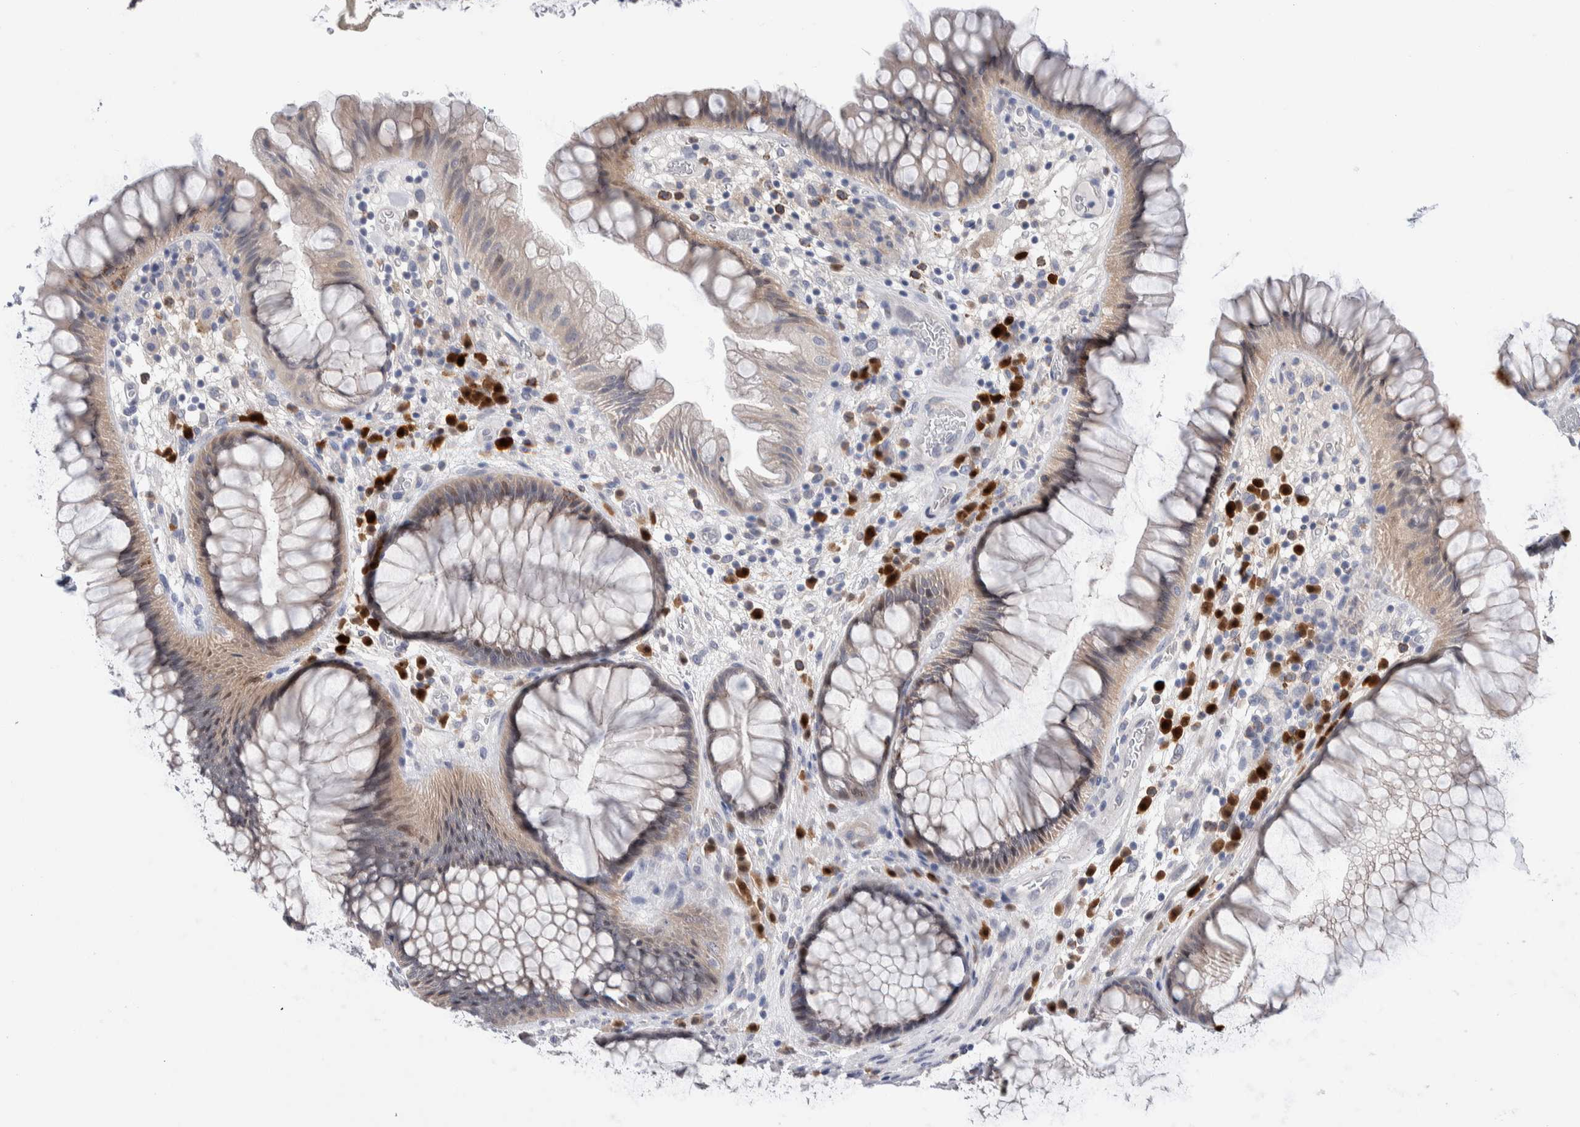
{"staining": {"intensity": "weak", "quantity": "25%-75%", "location": "cytoplasmic/membranous"}, "tissue": "rectum", "cell_type": "Glandular cells", "image_type": "normal", "snomed": [{"axis": "morphology", "description": "Normal tissue, NOS"}, {"axis": "topography", "description": "Rectum"}], "caption": "A high-resolution image shows immunohistochemistry (IHC) staining of benign rectum, which exhibits weak cytoplasmic/membranous expression in approximately 25%-75% of glandular cells. The staining is performed using DAB brown chromogen to label protein expression. The nuclei are counter-stained blue using hematoxylin.", "gene": "LURAP1L", "patient": {"sex": "male", "age": 51}}